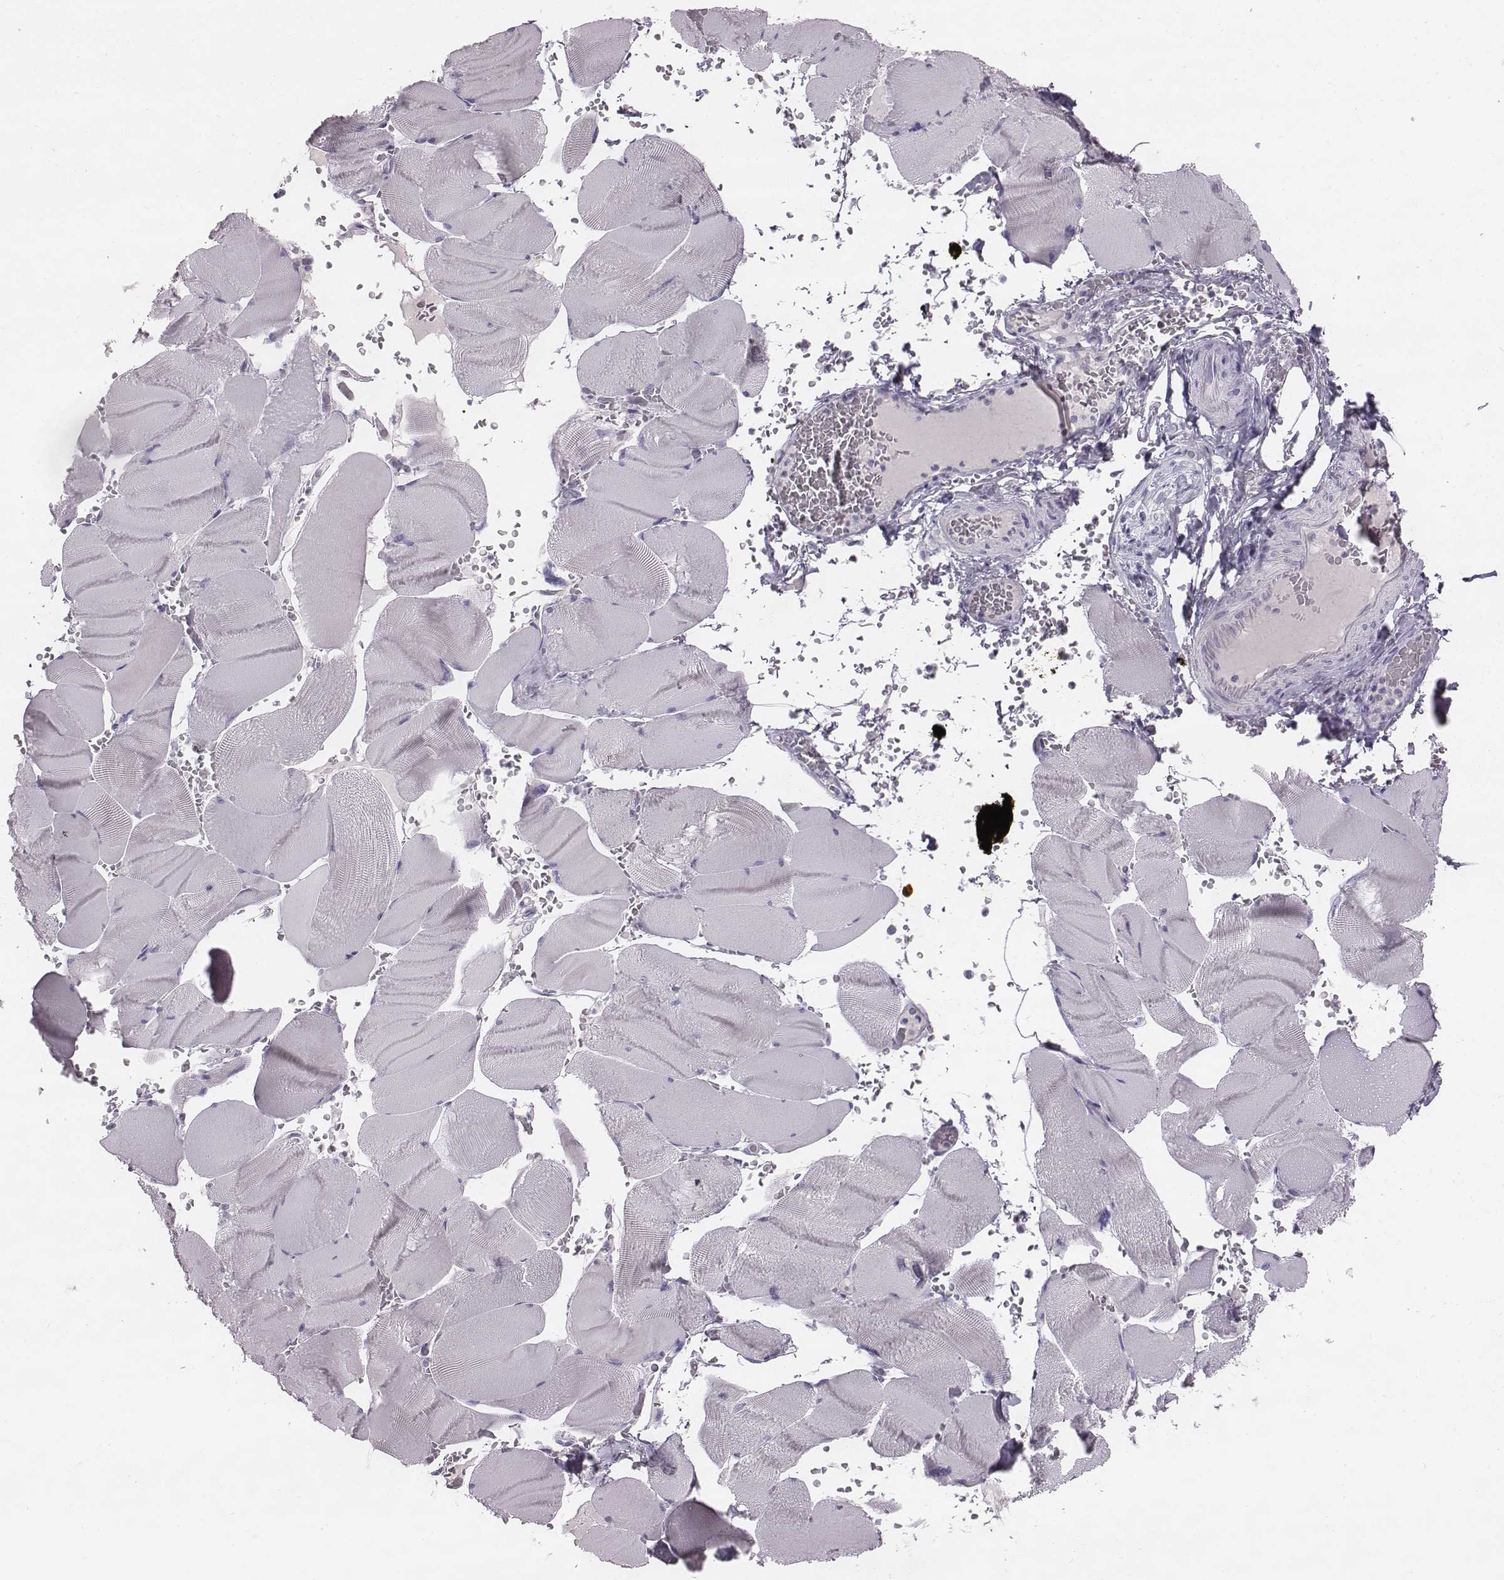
{"staining": {"intensity": "negative", "quantity": "none", "location": "none"}, "tissue": "skeletal muscle", "cell_type": "Myocytes", "image_type": "normal", "snomed": [{"axis": "morphology", "description": "Normal tissue, NOS"}, {"axis": "topography", "description": "Skeletal muscle"}], "caption": "Photomicrograph shows no protein expression in myocytes of unremarkable skeletal muscle.", "gene": "ENSG00000284762", "patient": {"sex": "male", "age": 56}}